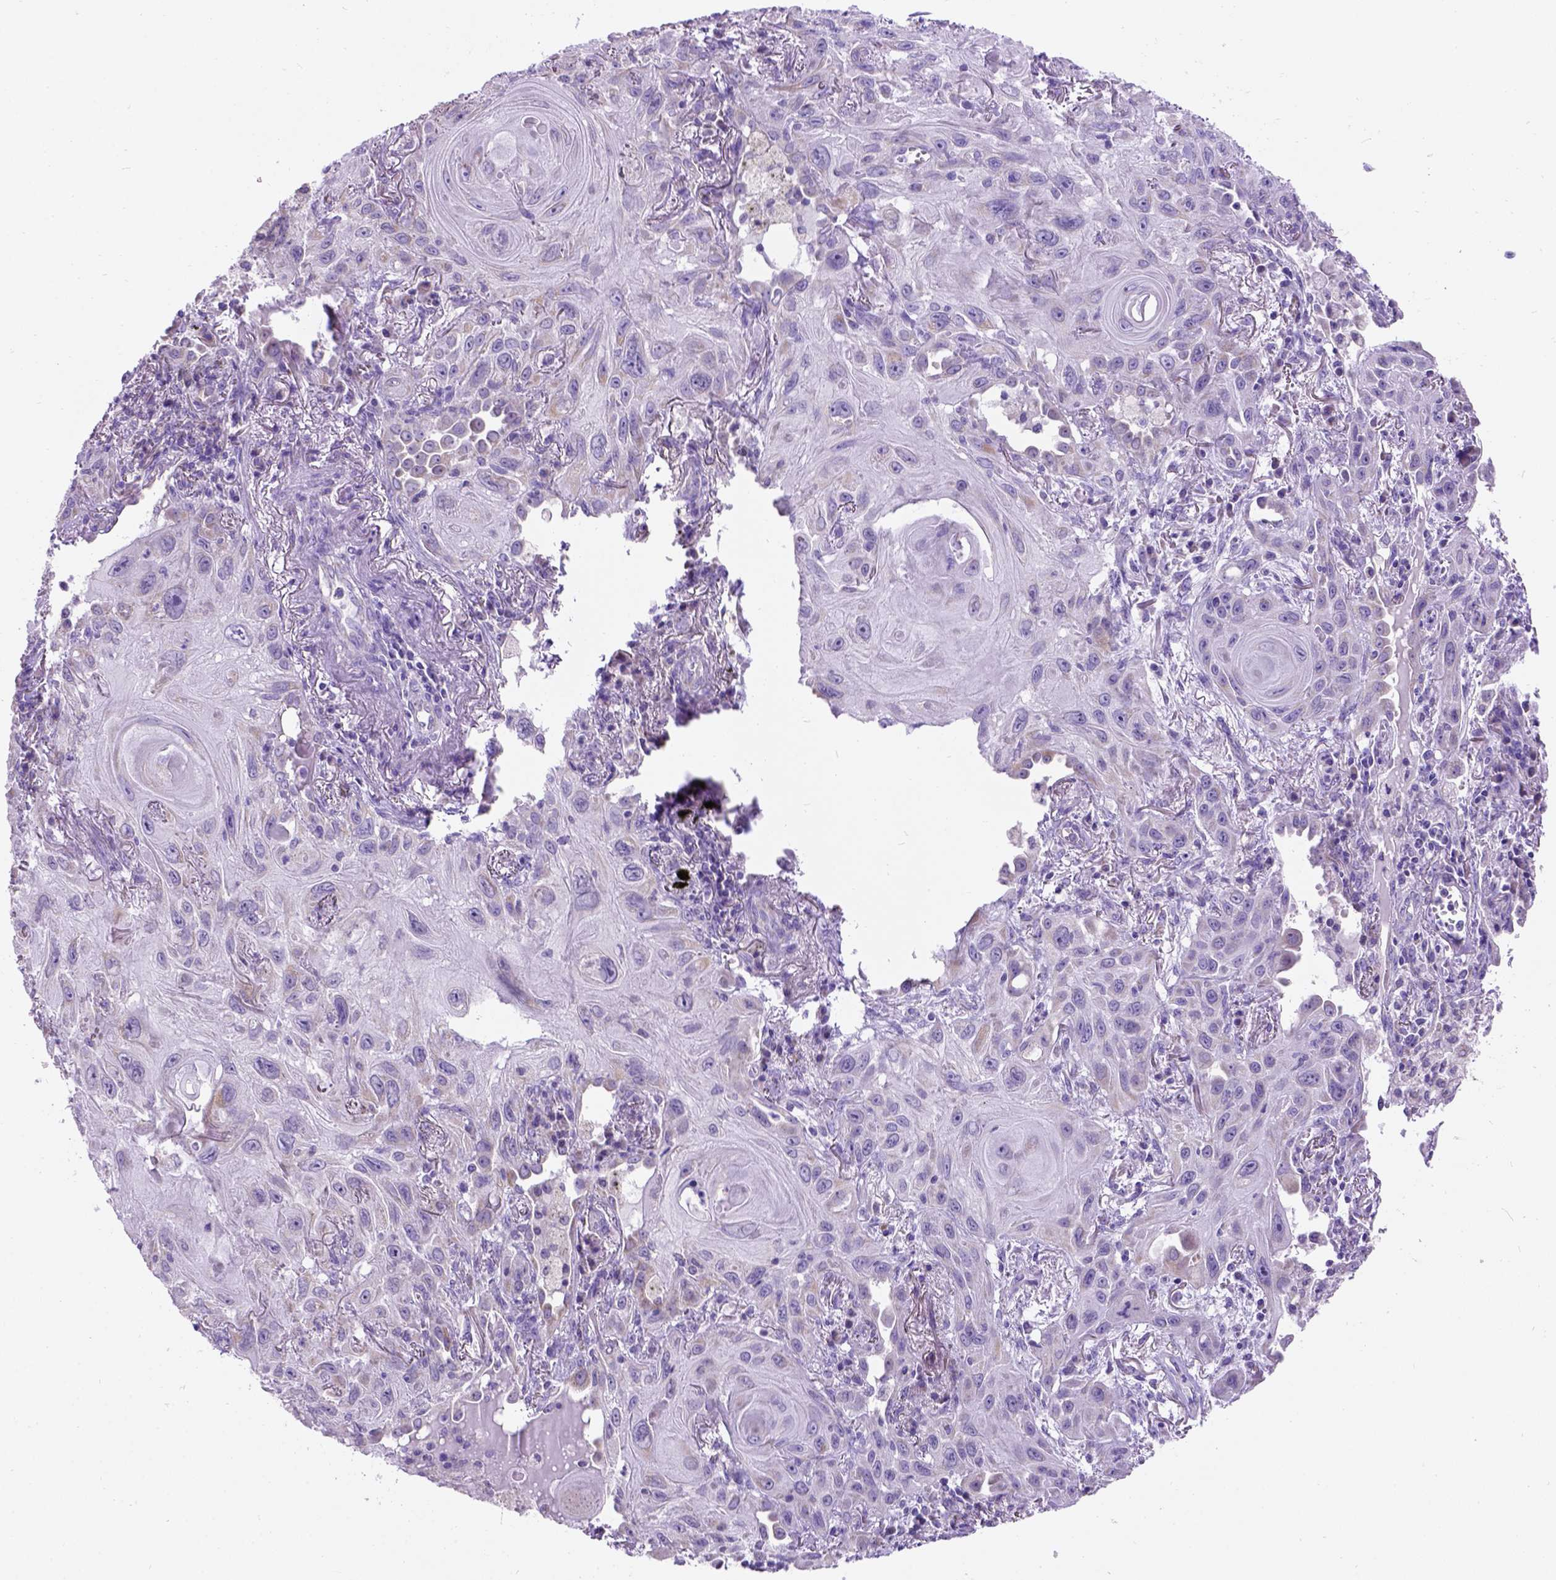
{"staining": {"intensity": "weak", "quantity": "<25%", "location": "cytoplasmic/membranous"}, "tissue": "lung cancer", "cell_type": "Tumor cells", "image_type": "cancer", "snomed": [{"axis": "morphology", "description": "Squamous cell carcinoma, NOS"}, {"axis": "topography", "description": "Lung"}], "caption": "This is an immunohistochemistry (IHC) image of lung cancer. There is no positivity in tumor cells.", "gene": "L2HGDH", "patient": {"sex": "male", "age": 79}}